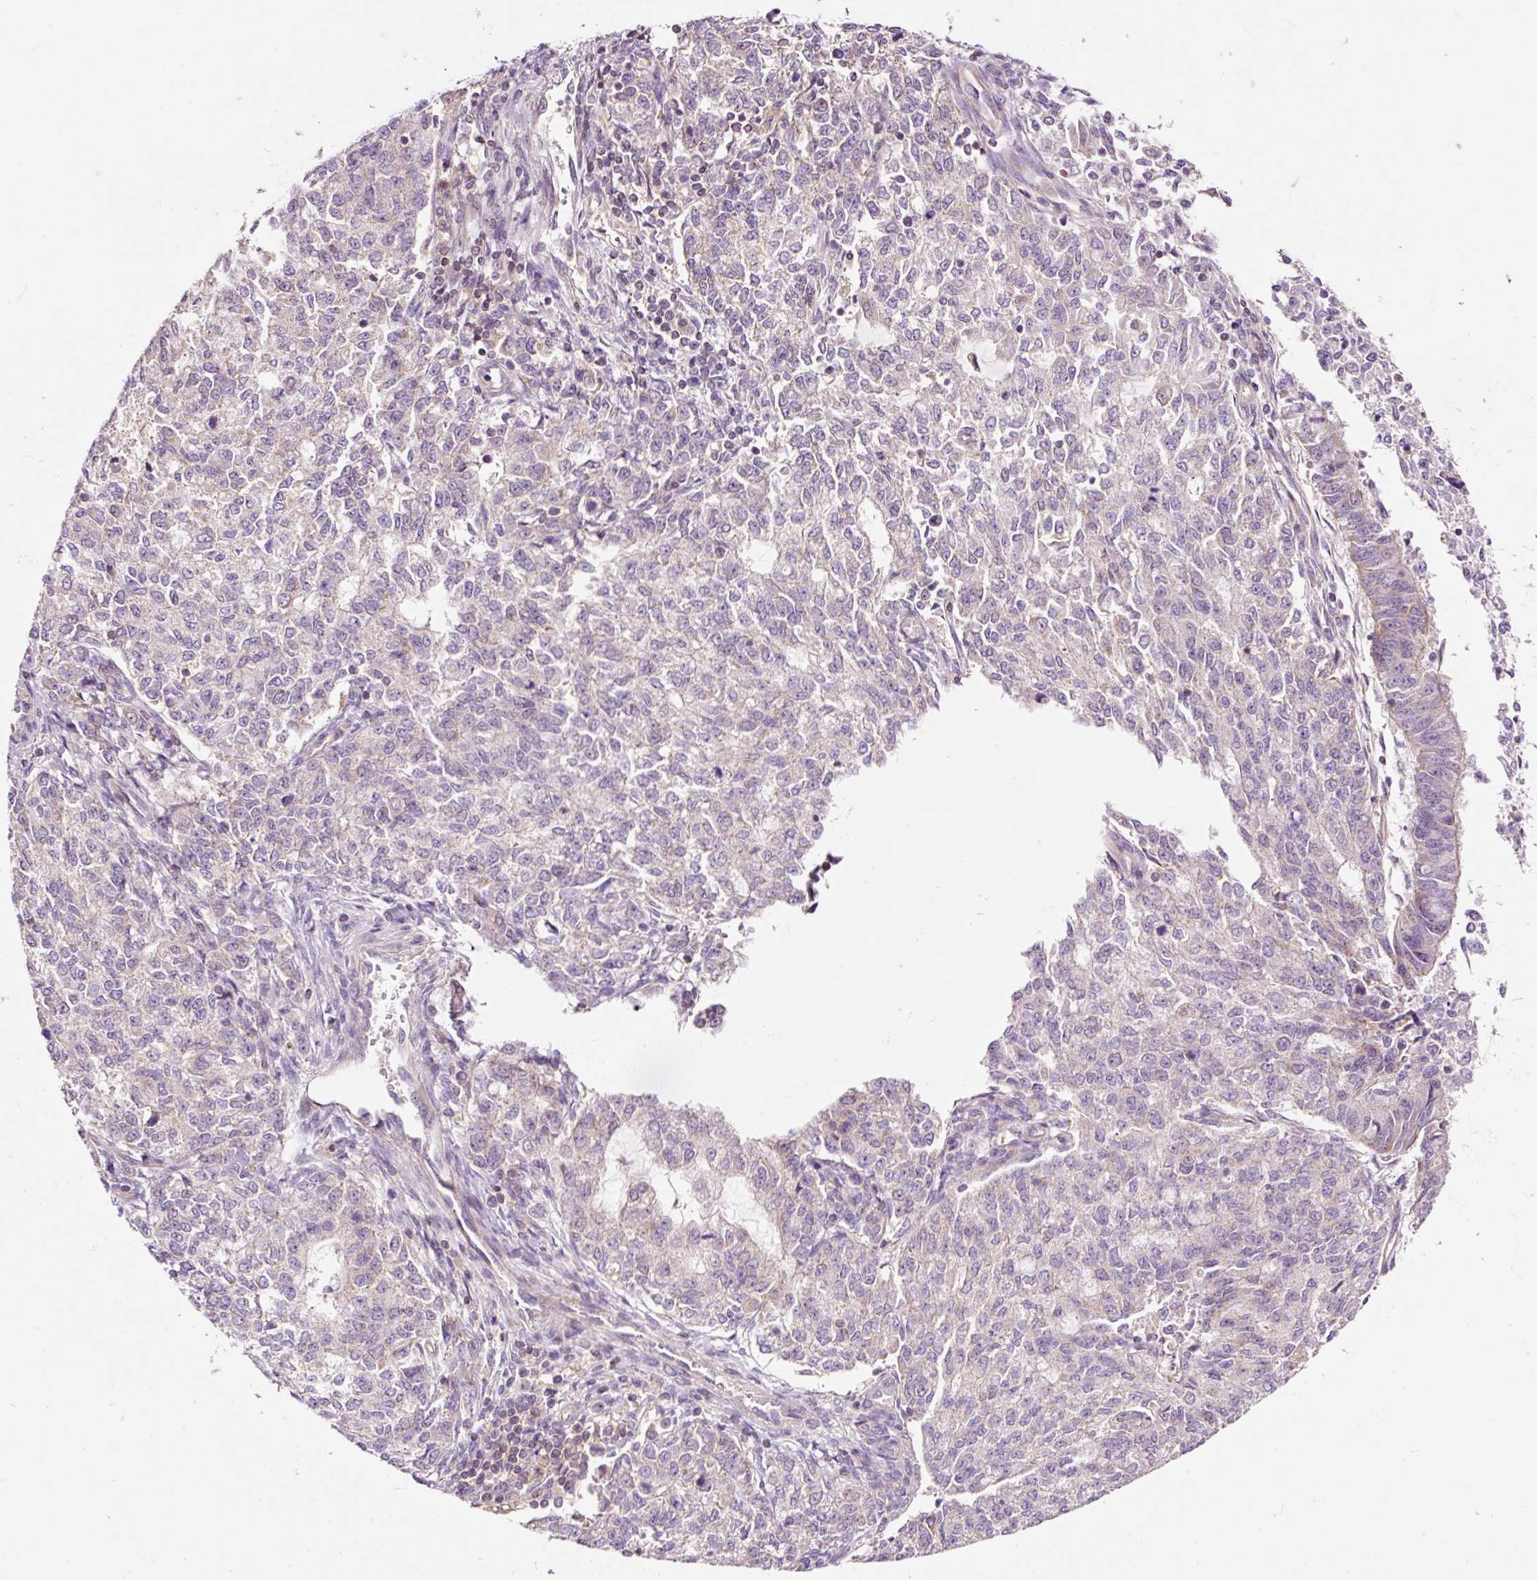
{"staining": {"intensity": "negative", "quantity": "none", "location": "none"}, "tissue": "endometrial cancer", "cell_type": "Tumor cells", "image_type": "cancer", "snomed": [{"axis": "morphology", "description": "Adenocarcinoma, NOS"}, {"axis": "topography", "description": "Endometrium"}], "caption": "Immunohistochemical staining of adenocarcinoma (endometrial) displays no significant staining in tumor cells. Nuclei are stained in blue.", "gene": "BOLA3", "patient": {"sex": "female", "age": 50}}